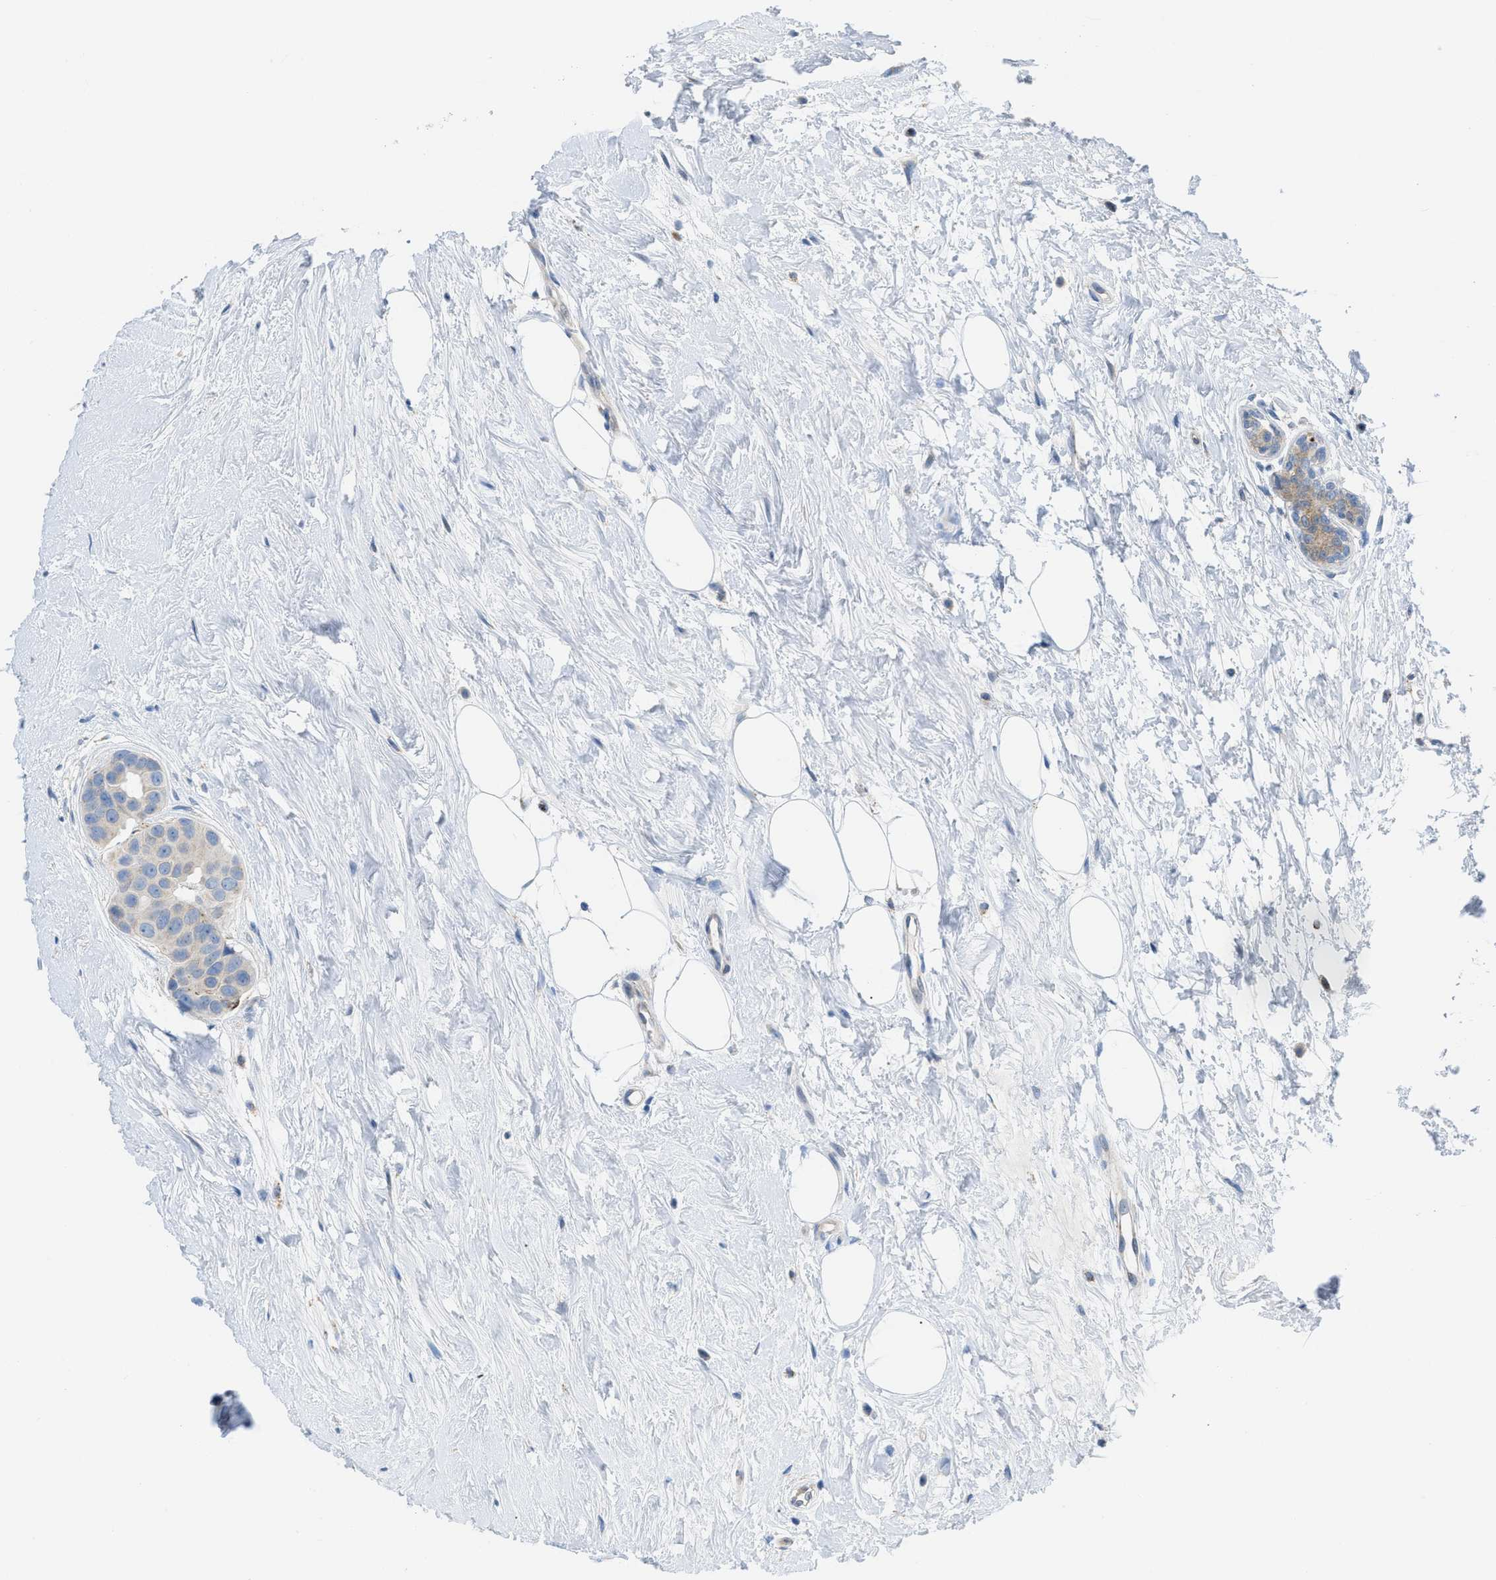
{"staining": {"intensity": "weak", "quantity": "<25%", "location": "cytoplasmic/membranous"}, "tissue": "breast cancer", "cell_type": "Tumor cells", "image_type": "cancer", "snomed": [{"axis": "morphology", "description": "Normal tissue, NOS"}, {"axis": "morphology", "description": "Duct carcinoma"}, {"axis": "topography", "description": "Breast"}], "caption": "This photomicrograph is of breast intraductal carcinoma stained with immunohistochemistry to label a protein in brown with the nuclei are counter-stained blue. There is no positivity in tumor cells. (Immunohistochemistry (ihc), brightfield microscopy, high magnification).", "gene": "RBBP9", "patient": {"sex": "female", "age": 39}}